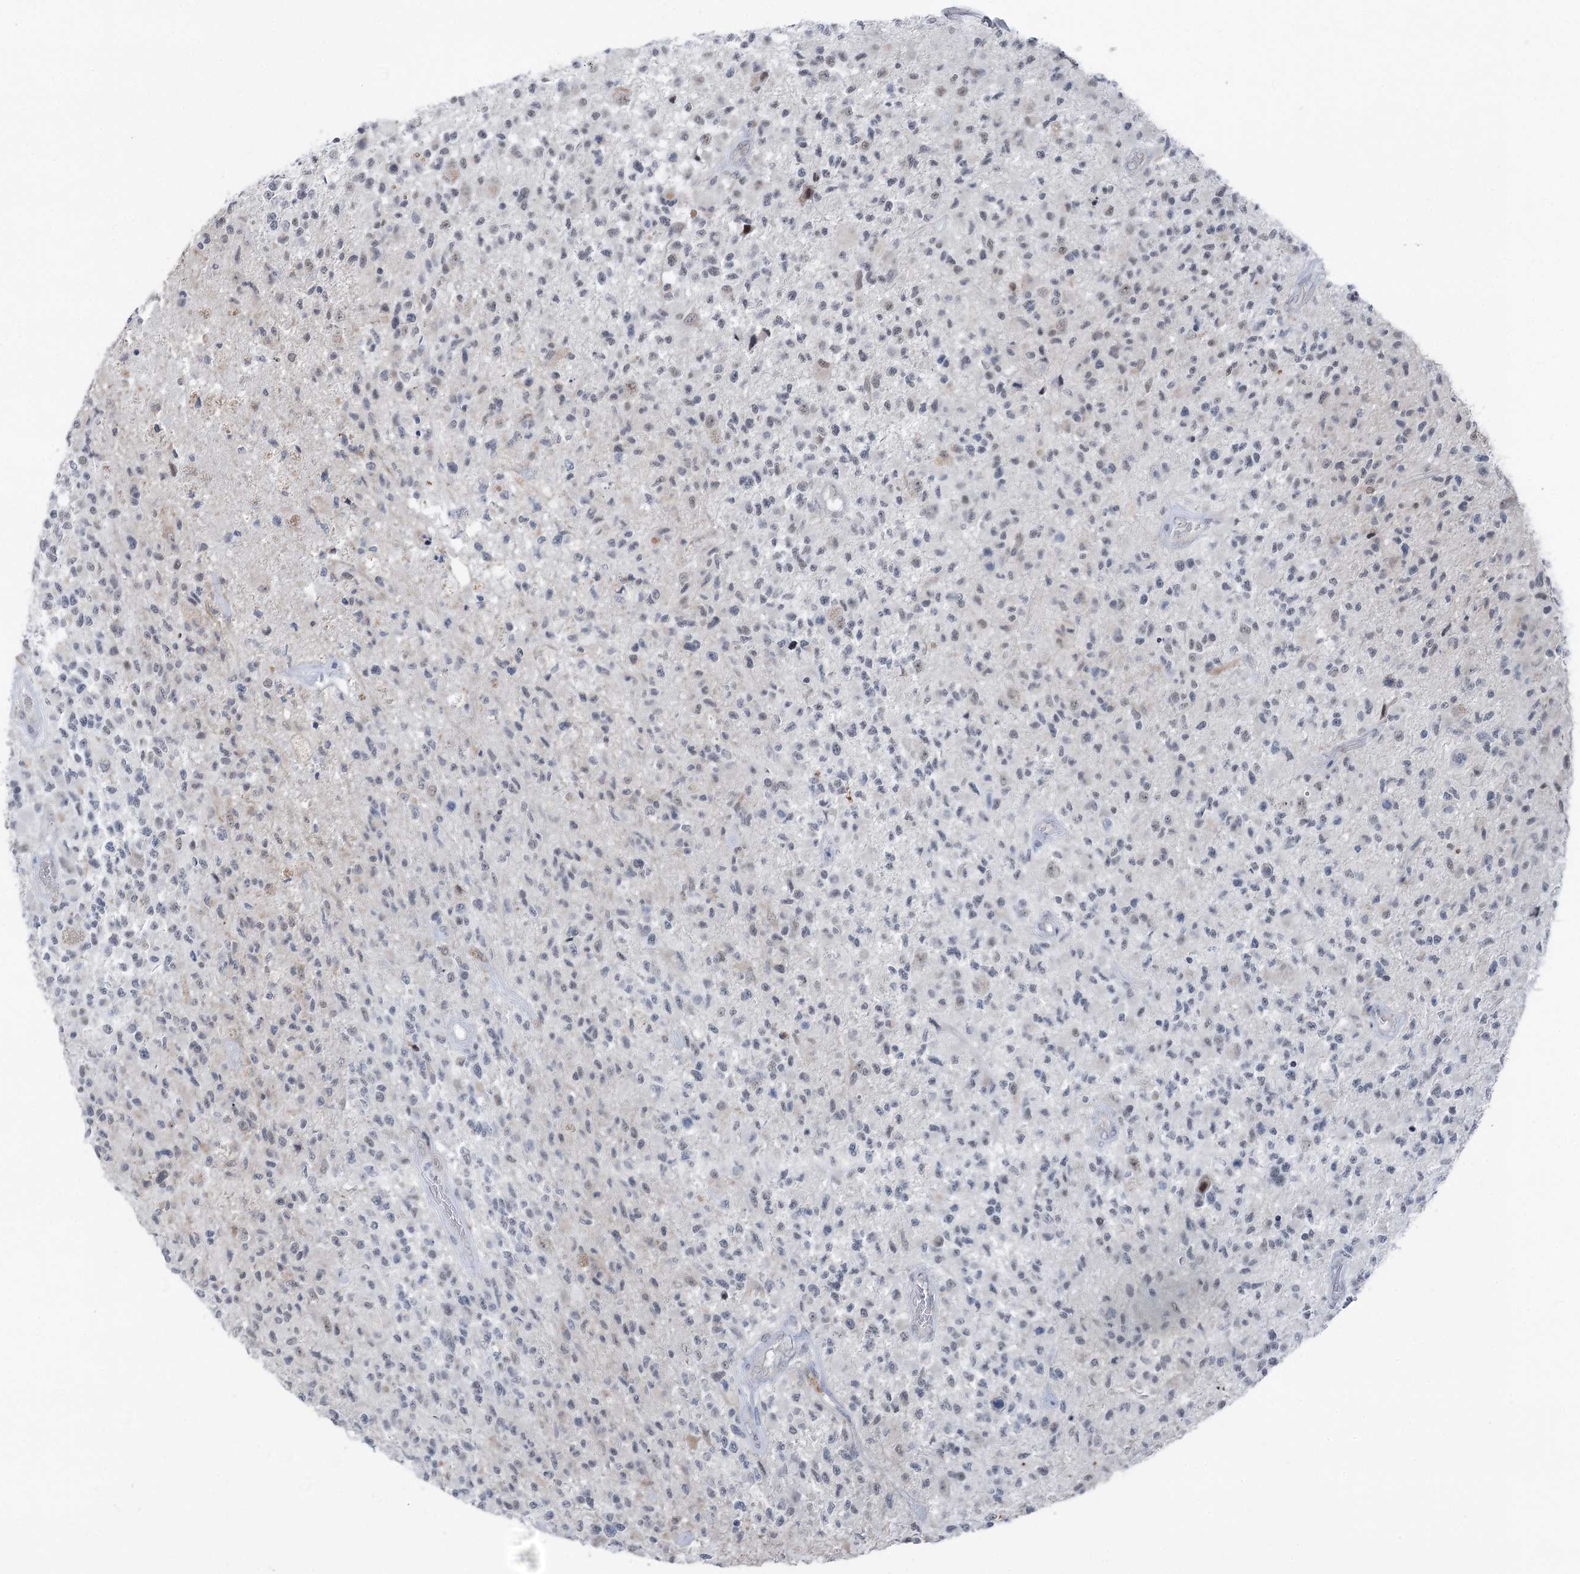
{"staining": {"intensity": "negative", "quantity": "none", "location": "none"}, "tissue": "glioma", "cell_type": "Tumor cells", "image_type": "cancer", "snomed": [{"axis": "morphology", "description": "Glioma, malignant, High grade"}, {"axis": "morphology", "description": "Glioblastoma, NOS"}, {"axis": "topography", "description": "Brain"}], "caption": "High magnification brightfield microscopy of glioma stained with DAB (3,3'-diaminobenzidine) (brown) and counterstained with hematoxylin (blue): tumor cells show no significant expression. The staining is performed using DAB (3,3'-diaminobenzidine) brown chromogen with nuclei counter-stained in using hematoxylin.", "gene": "STEEP1", "patient": {"sex": "male", "age": 60}}